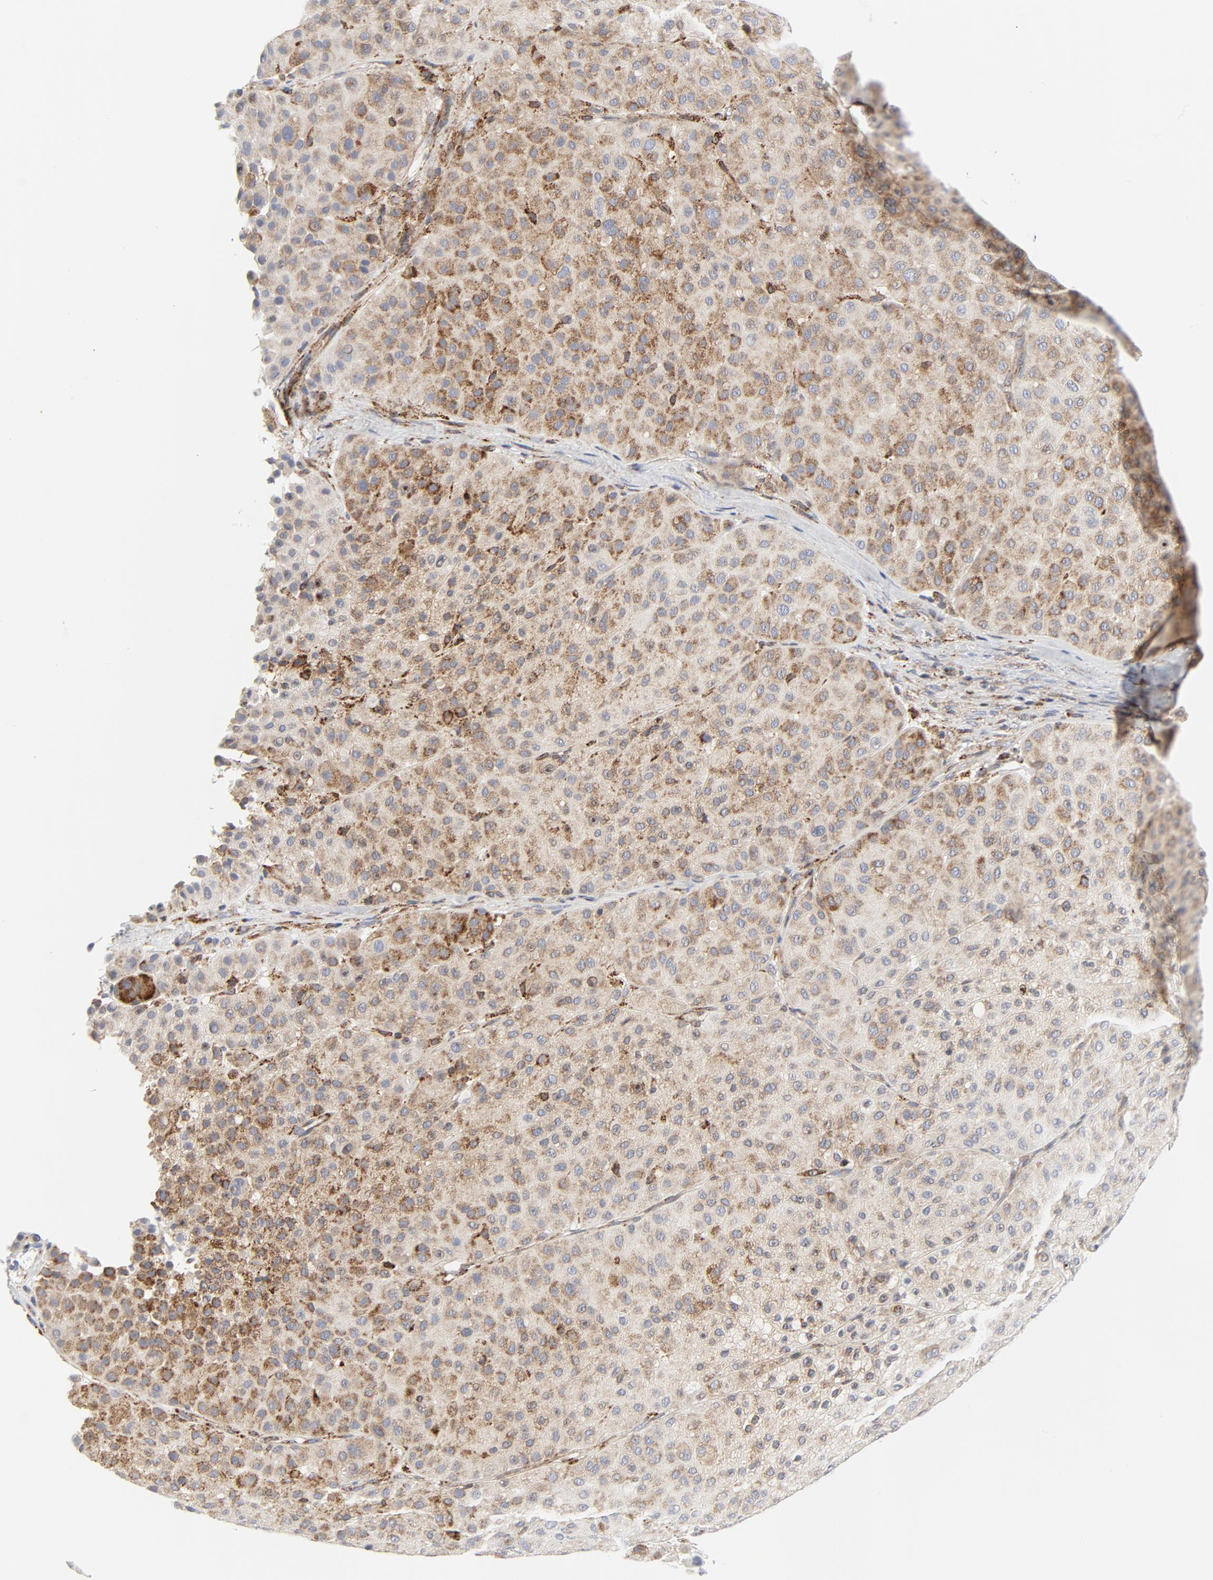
{"staining": {"intensity": "moderate", "quantity": ">75%", "location": "cytoplasmic/membranous"}, "tissue": "melanoma", "cell_type": "Tumor cells", "image_type": "cancer", "snomed": [{"axis": "morphology", "description": "Normal tissue, NOS"}, {"axis": "morphology", "description": "Malignant melanoma, Metastatic site"}, {"axis": "topography", "description": "Skin"}], "caption": "Immunohistochemical staining of malignant melanoma (metastatic site) displays medium levels of moderate cytoplasmic/membranous positivity in about >75% of tumor cells.", "gene": "LRP6", "patient": {"sex": "male", "age": 41}}